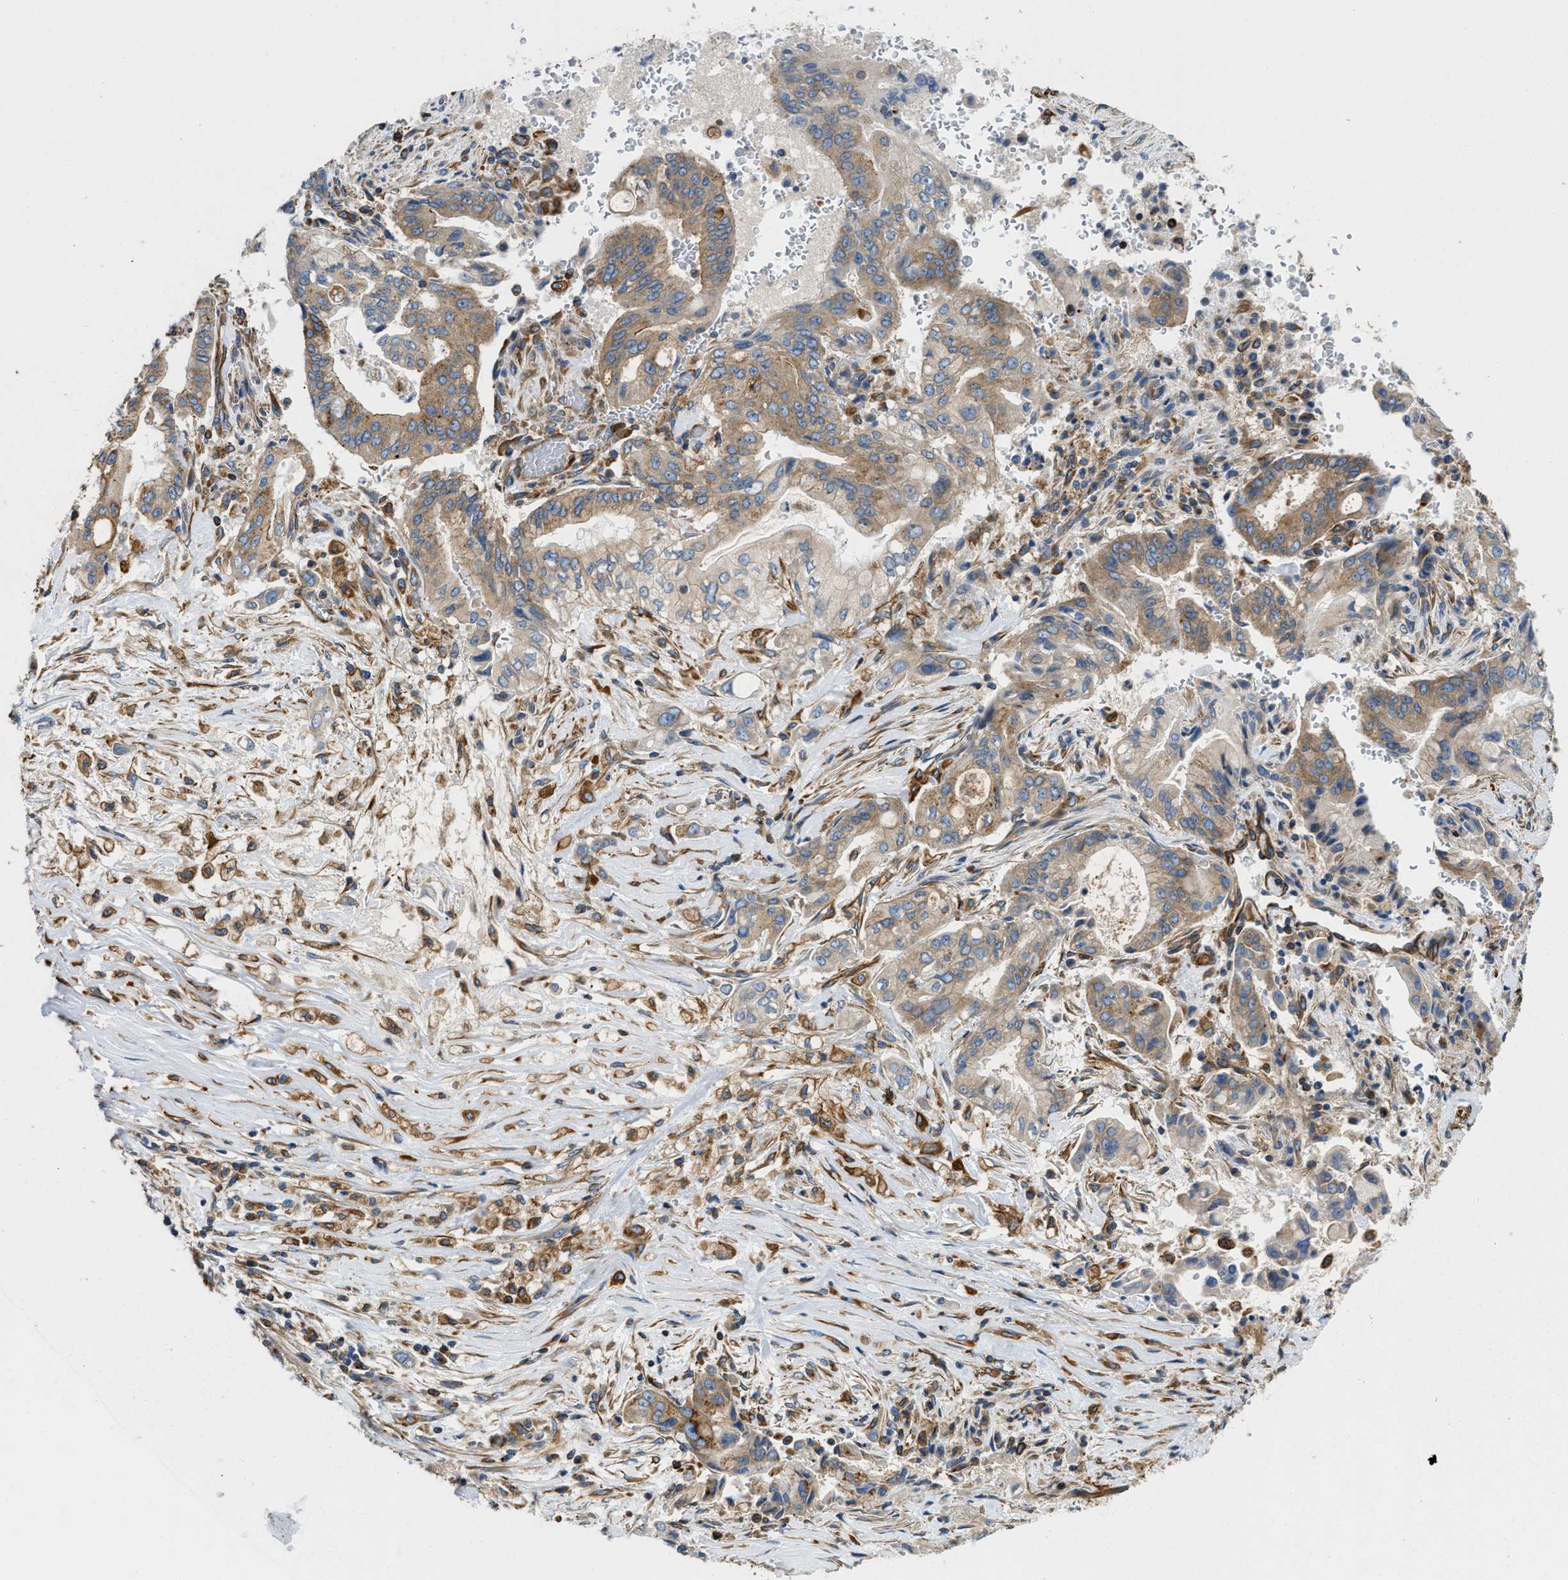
{"staining": {"intensity": "moderate", "quantity": ">75%", "location": "cytoplasmic/membranous"}, "tissue": "pancreatic cancer", "cell_type": "Tumor cells", "image_type": "cancer", "snomed": [{"axis": "morphology", "description": "Adenocarcinoma, NOS"}, {"axis": "topography", "description": "Pancreas"}], "caption": "This image exhibits adenocarcinoma (pancreatic) stained with immunohistochemistry (IHC) to label a protein in brown. The cytoplasmic/membranous of tumor cells show moderate positivity for the protein. Nuclei are counter-stained blue.", "gene": "HSD17B12", "patient": {"sex": "female", "age": 73}}